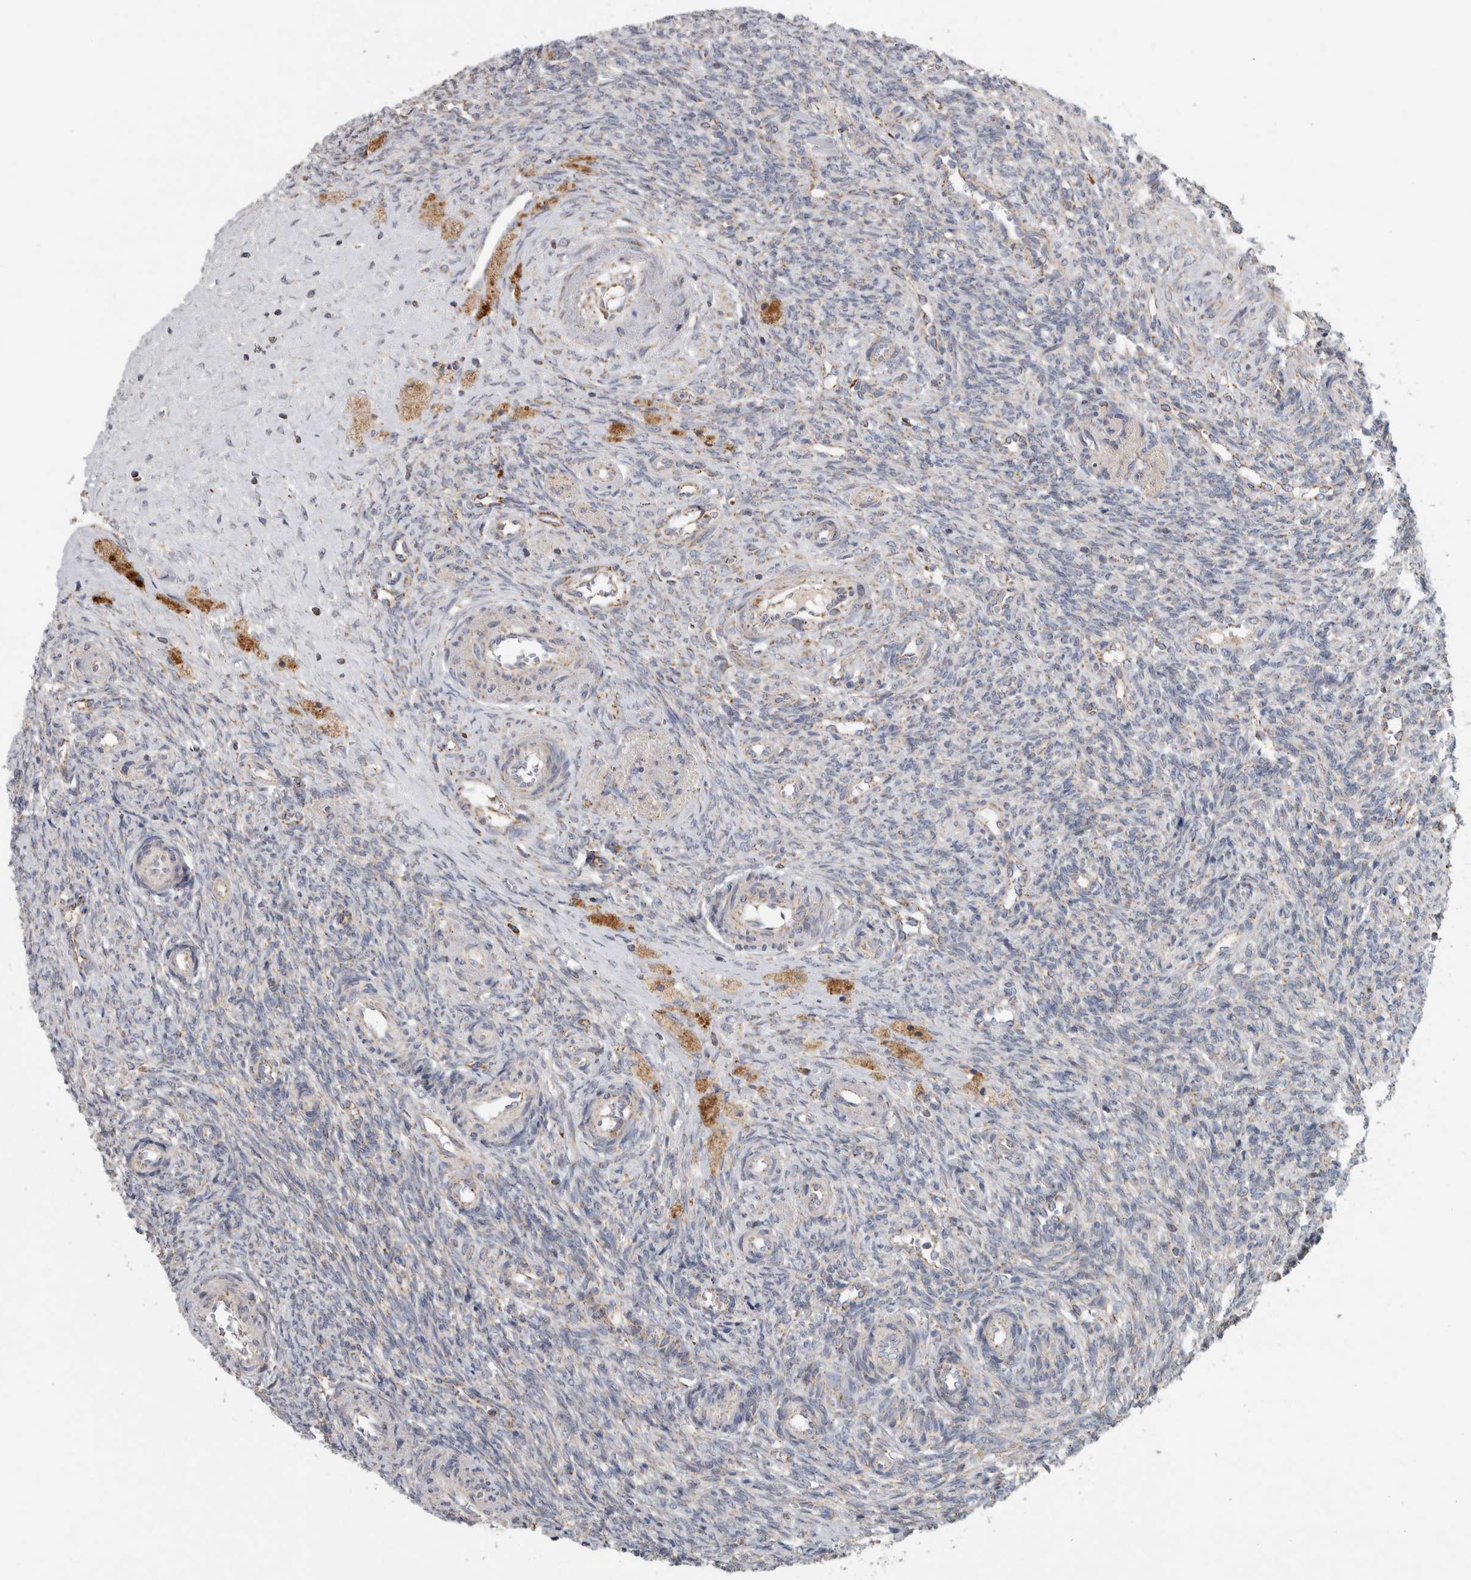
{"staining": {"intensity": "strong", "quantity": ">75%", "location": "cytoplasmic/membranous"}, "tissue": "ovary", "cell_type": "Follicle cells", "image_type": "normal", "snomed": [{"axis": "morphology", "description": "Normal tissue, NOS"}, {"axis": "topography", "description": "Ovary"}], "caption": "Immunohistochemistry (DAB) staining of benign ovary exhibits strong cytoplasmic/membranous protein expression in about >75% of follicle cells.", "gene": "ST8SIA1", "patient": {"sex": "female", "age": 41}}